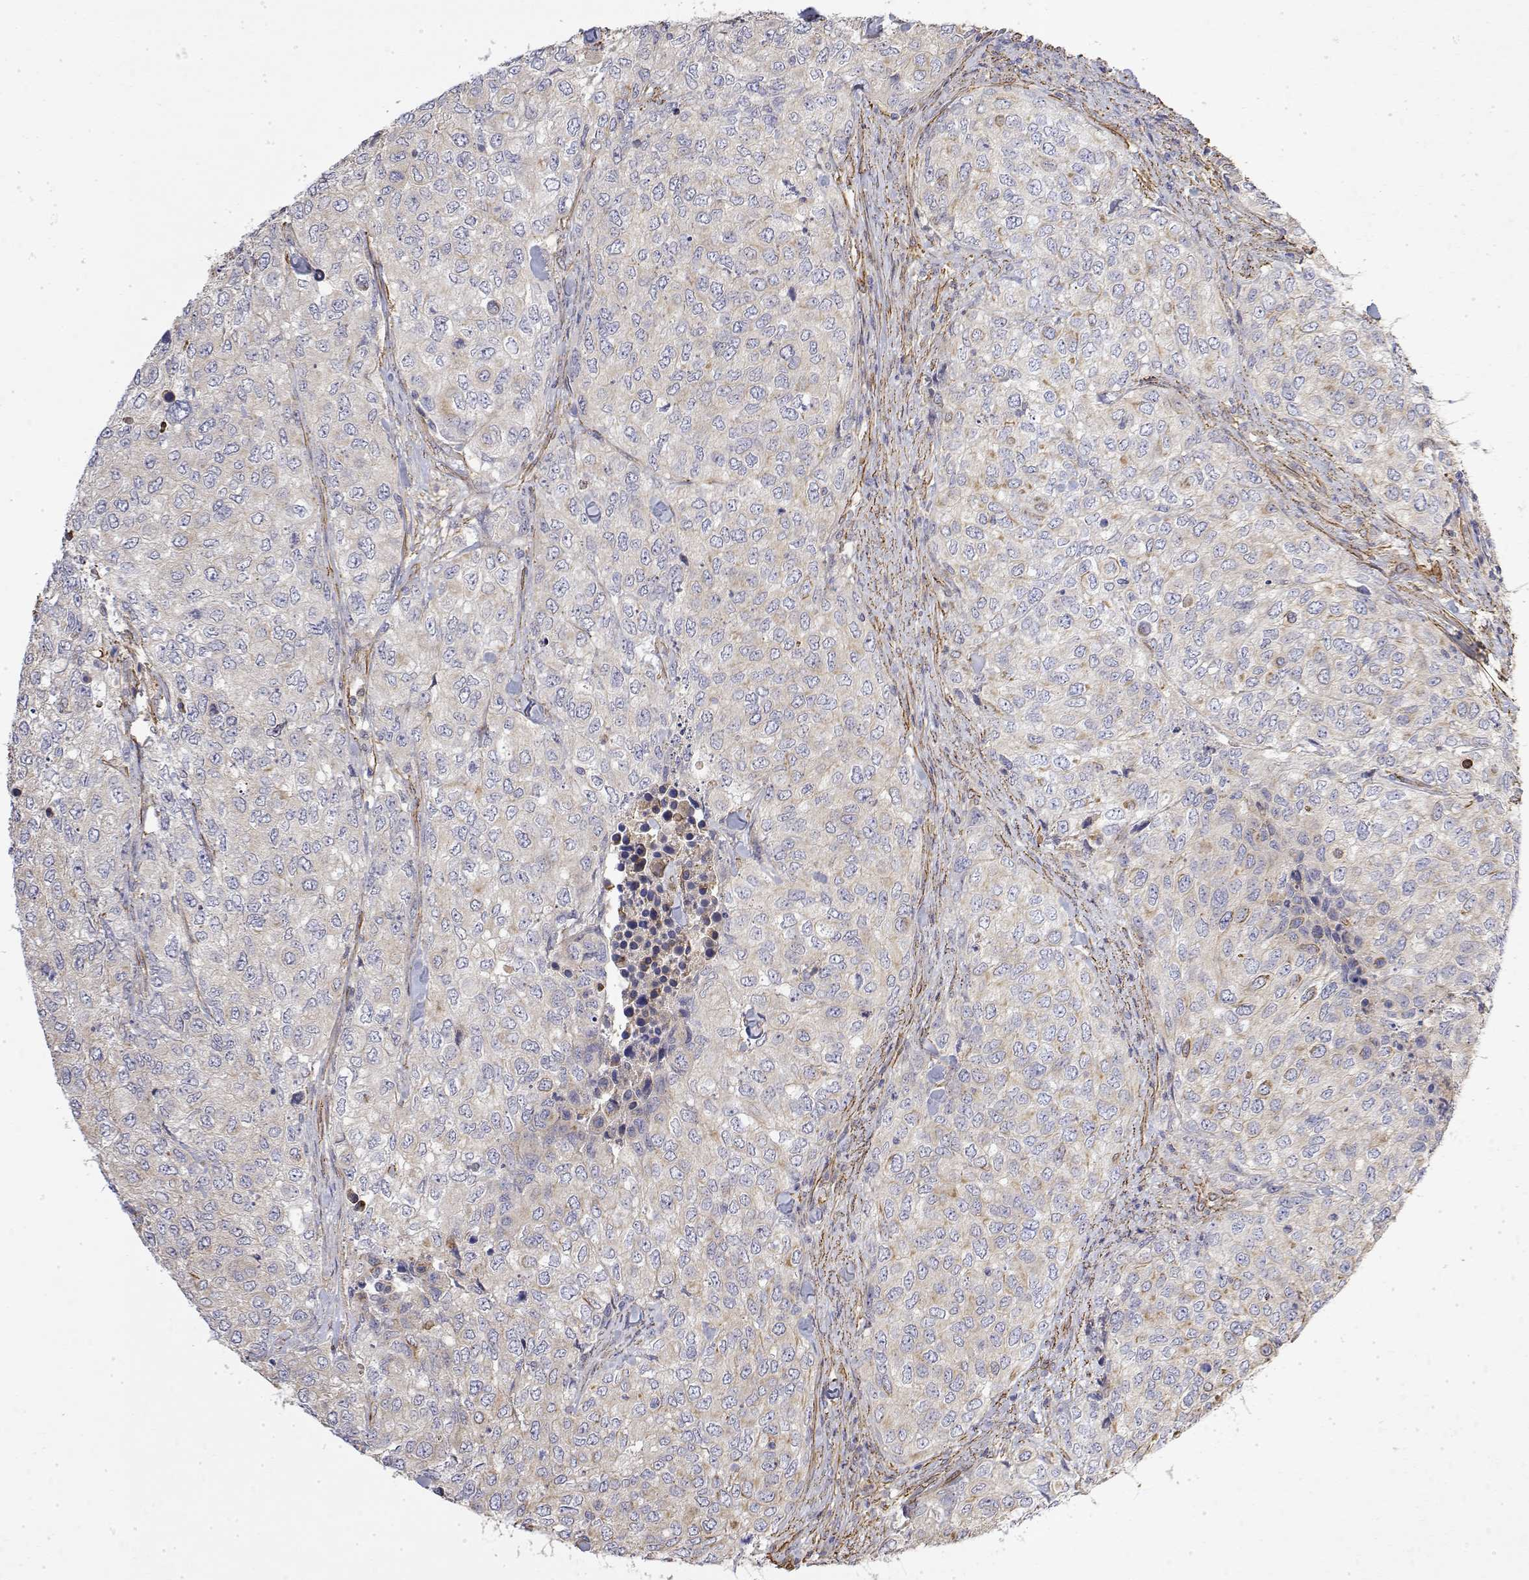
{"staining": {"intensity": "negative", "quantity": "none", "location": "none"}, "tissue": "urothelial cancer", "cell_type": "Tumor cells", "image_type": "cancer", "snomed": [{"axis": "morphology", "description": "Urothelial carcinoma, High grade"}, {"axis": "topography", "description": "Urinary bladder"}], "caption": "This is an immunohistochemistry micrograph of urothelial carcinoma (high-grade). There is no staining in tumor cells.", "gene": "SOWAHD", "patient": {"sex": "female", "age": 78}}